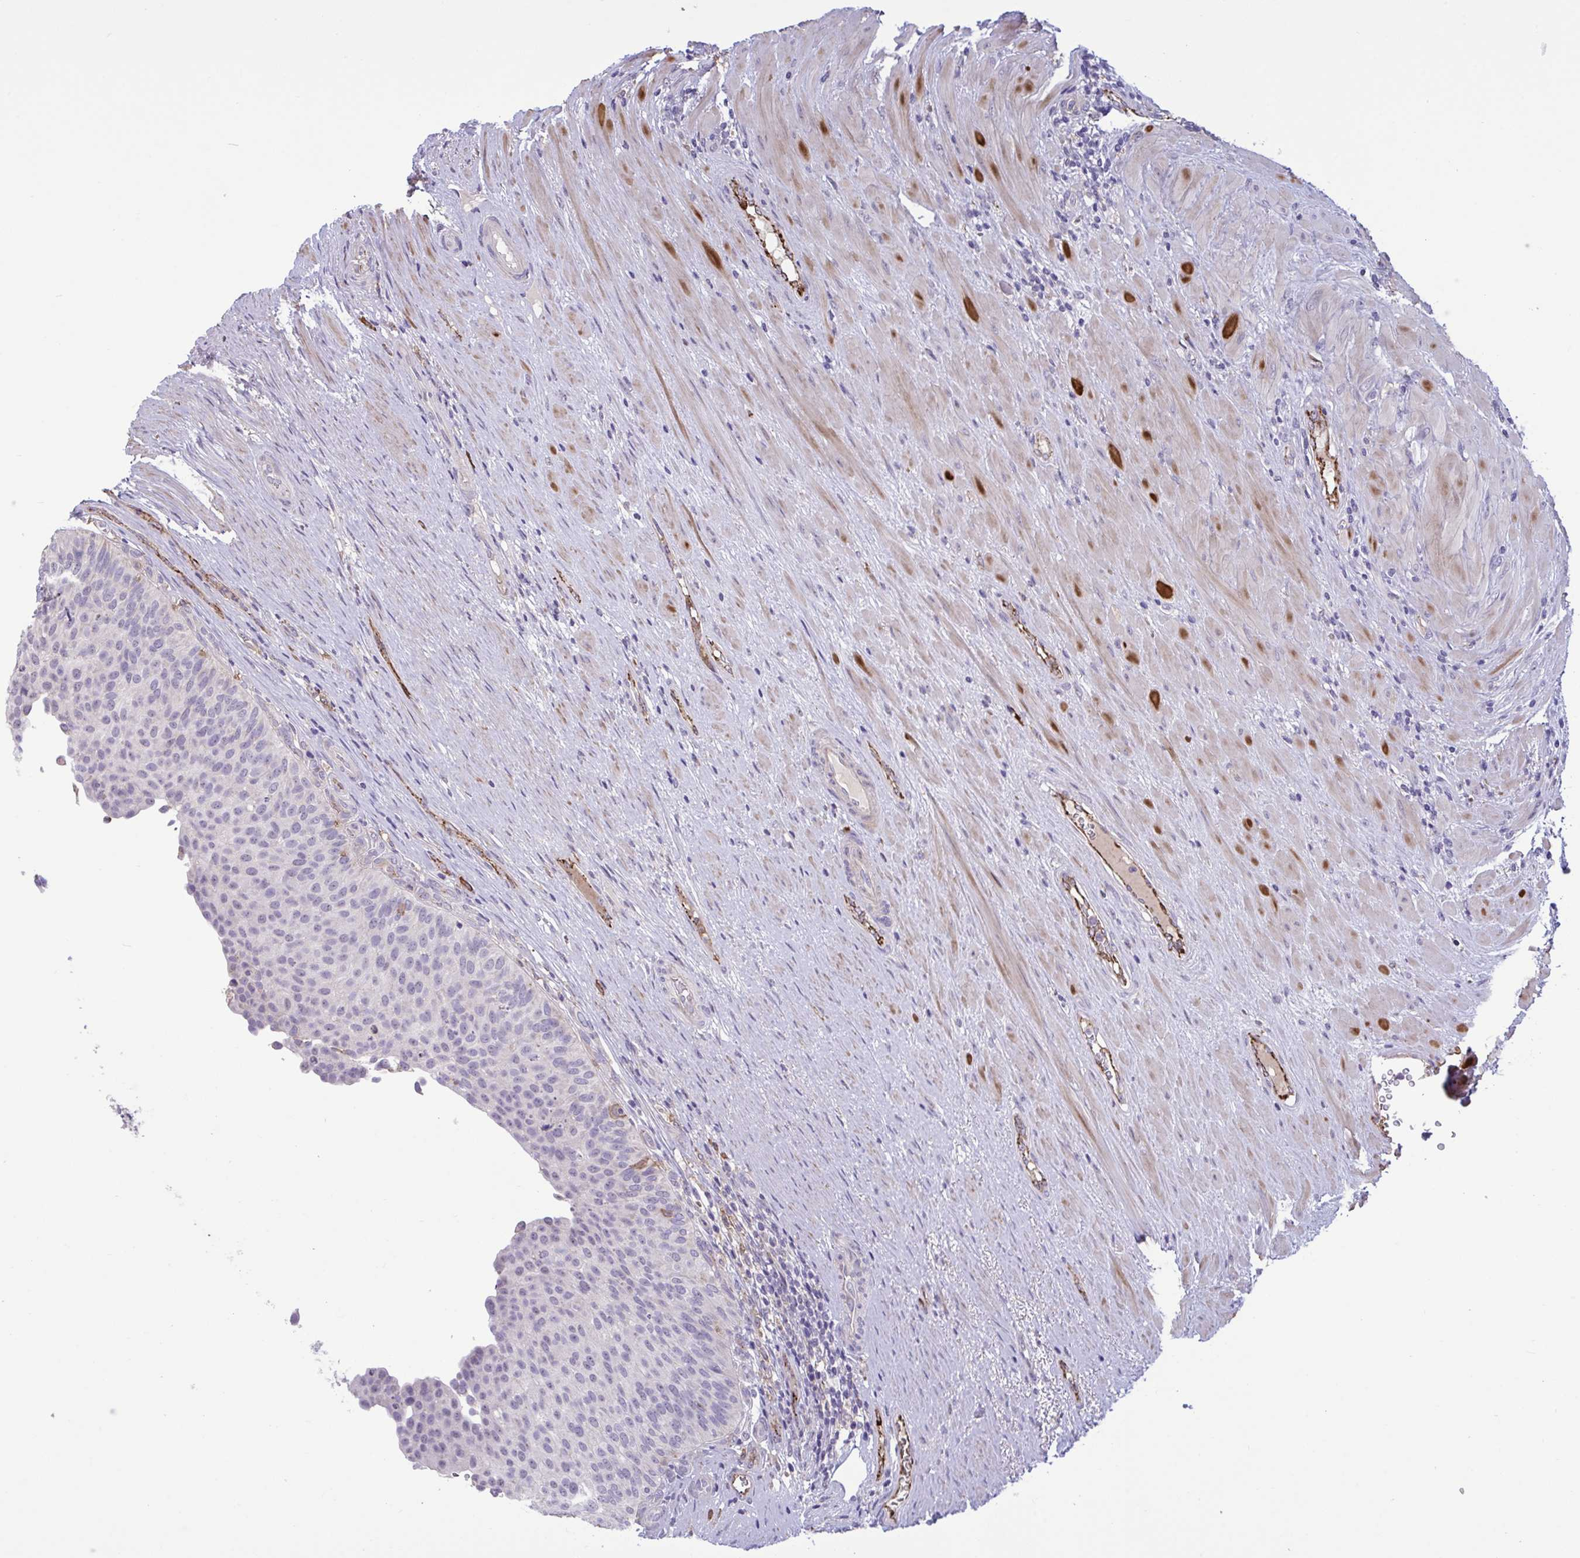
{"staining": {"intensity": "weak", "quantity": "<25%", "location": "nuclear"}, "tissue": "urinary bladder", "cell_type": "Urothelial cells", "image_type": "normal", "snomed": [{"axis": "morphology", "description": "Normal tissue, NOS"}, {"axis": "topography", "description": "Urinary bladder"}, {"axis": "topography", "description": "Prostate"}], "caption": "A photomicrograph of urinary bladder stained for a protein reveals no brown staining in urothelial cells. (IHC, brightfield microscopy, high magnification).", "gene": "CD101", "patient": {"sex": "male", "age": 77}}